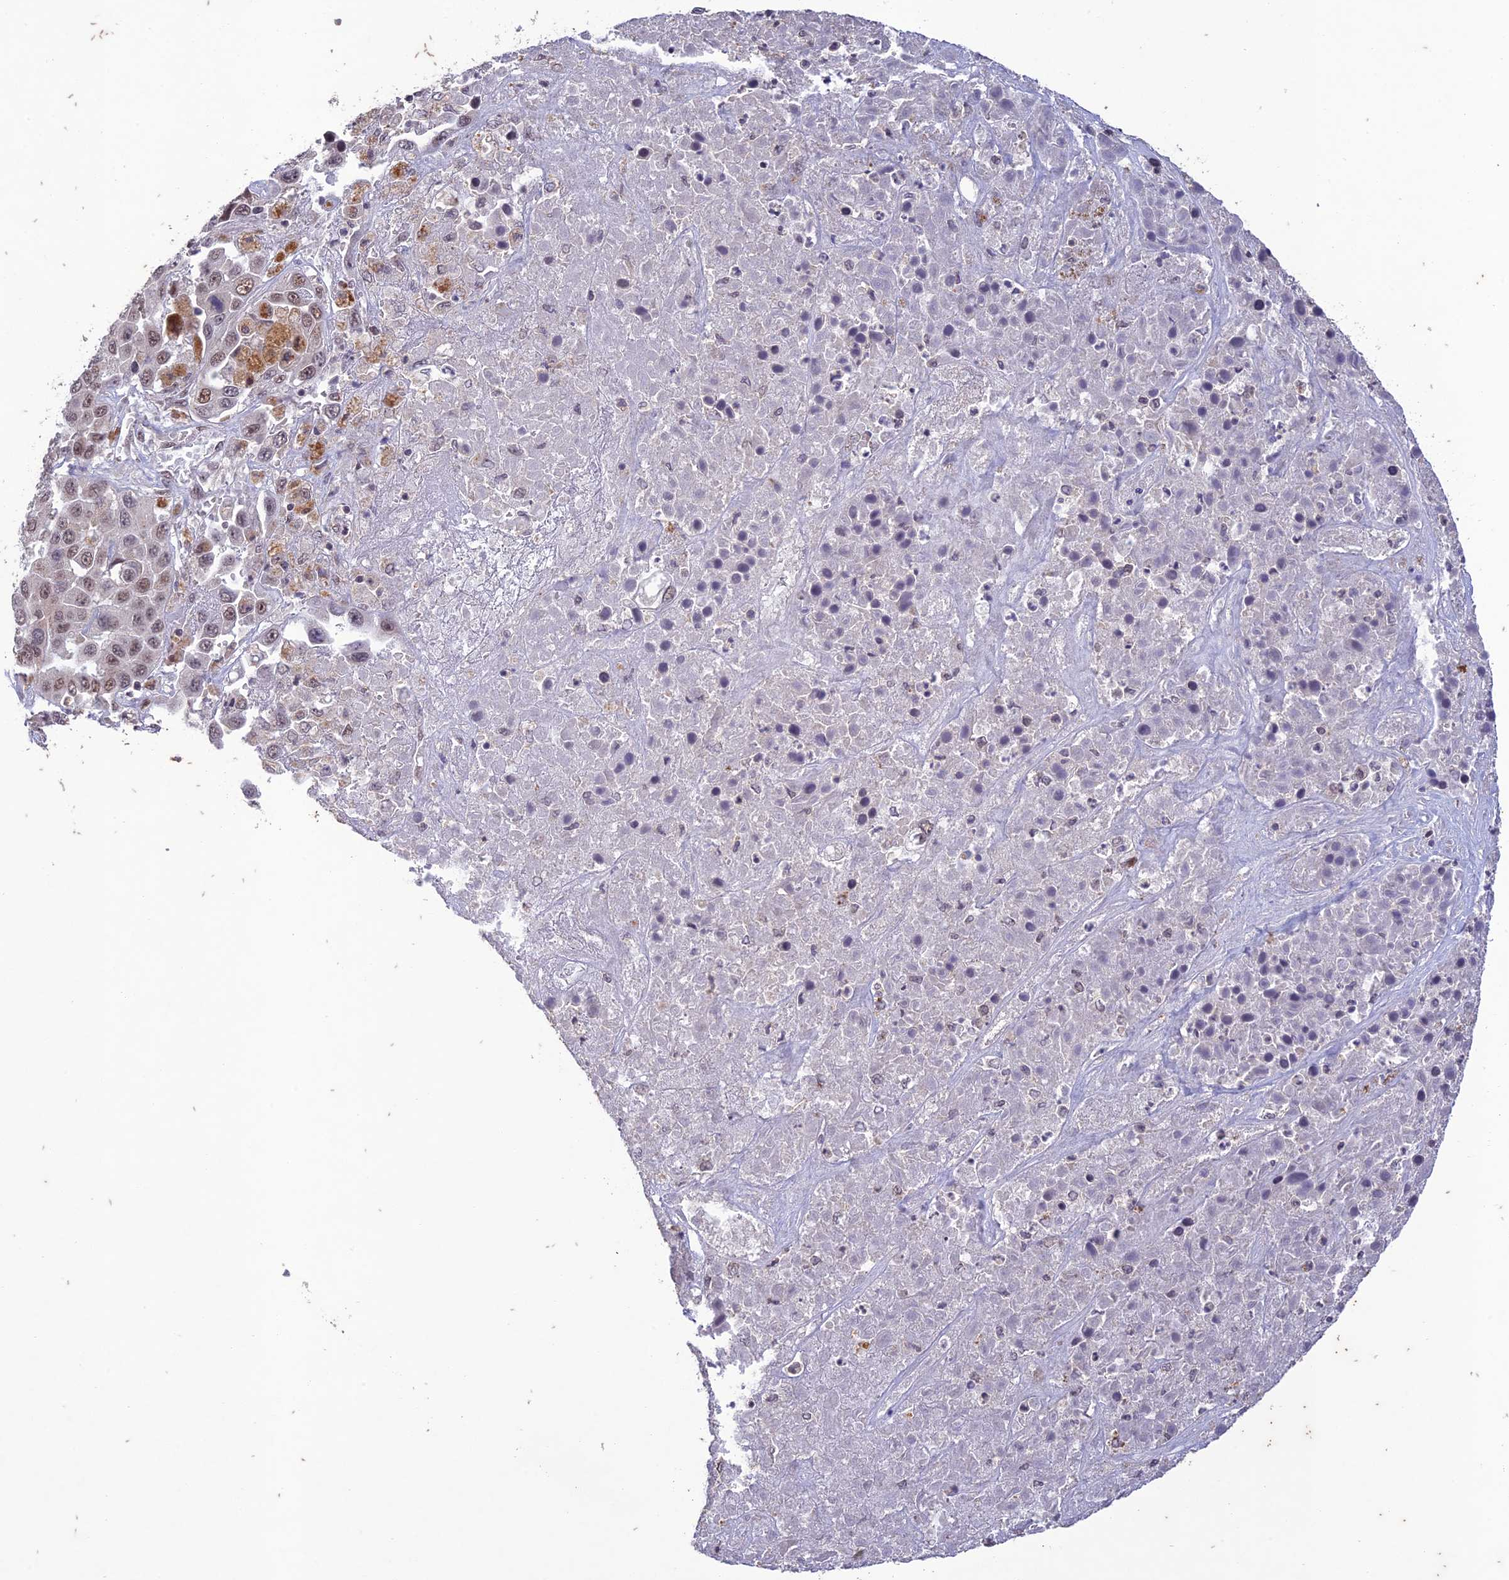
{"staining": {"intensity": "moderate", "quantity": "<25%", "location": "nuclear"}, "tissue": "liver cancer", "cell_type": "Tumor cells", "image_type": "cancer", "snomed": [{"axis": "morphology", "description": "Cholangiocarcinoma"}, {"axis": "topography", "description": "Liver"}], "caption": "Immunohistochemistry (IHC) of human liver cholangiocarcinoma reveals low levels of moderate nuclear staining in approximately <25% of tumor cells. Nuclei are stained in blue.", "gene": "POP4", "patient": {"sex": "female", "age": 52}}